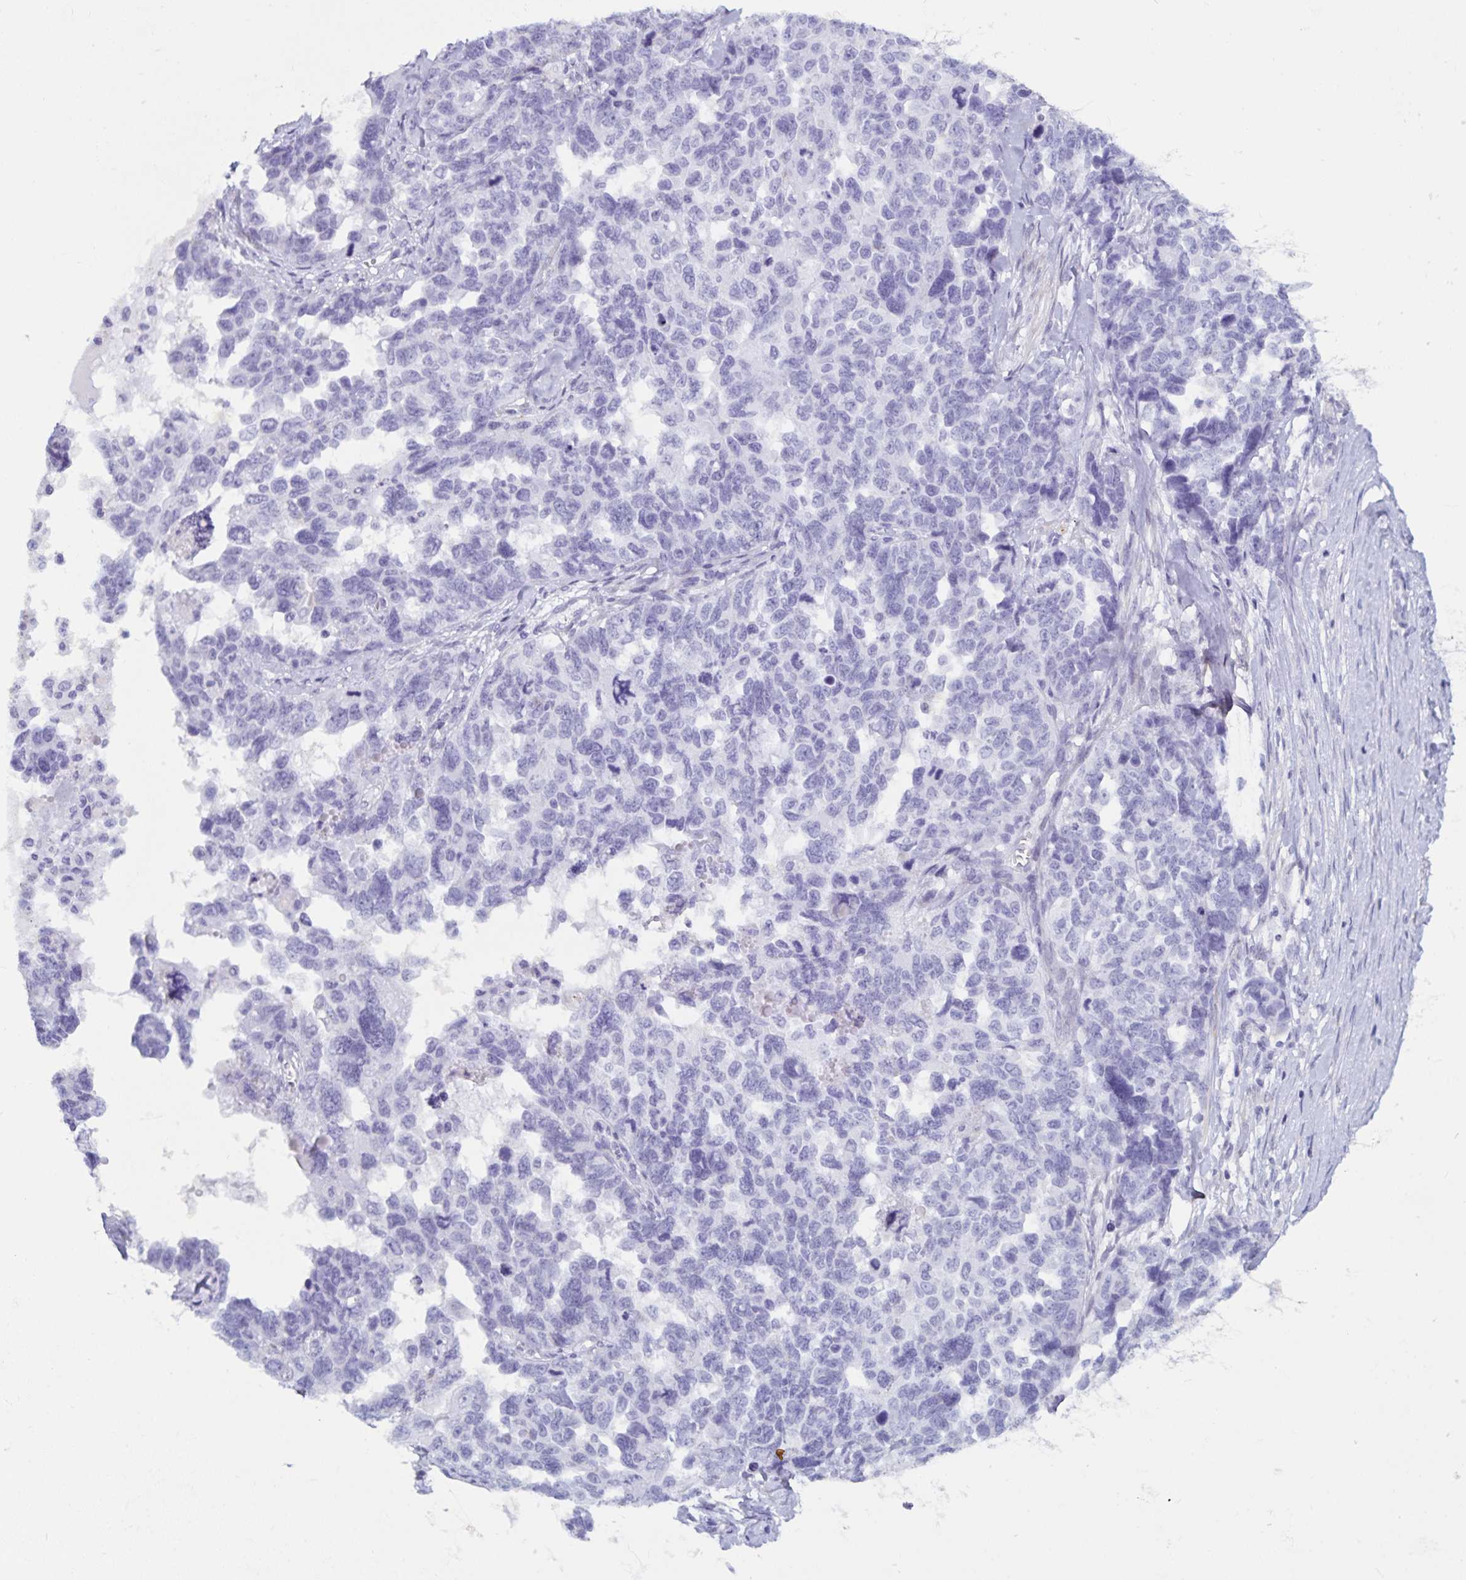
{"staining": {"intensity": "negative", "quantity": "none", "location": "none"}, "tissue": "ovarian cancer", "cell_type": "Tumor cells", "image_type": "cancer", "snomed": [{"axis": "morphology", "description": "Cystadenocarcinoma, serous, NOS"}, {"axis": "topography", "description": "Ovary"}], "caption": "Tumor cells show no significant staining in ovarian serous cystadenocarcinoma. (Immunohistochemistry (ihc), brightfield microscopy, high magnification).", "gene": "GPR137", "patient": {"sex": "female", "age": 69}}